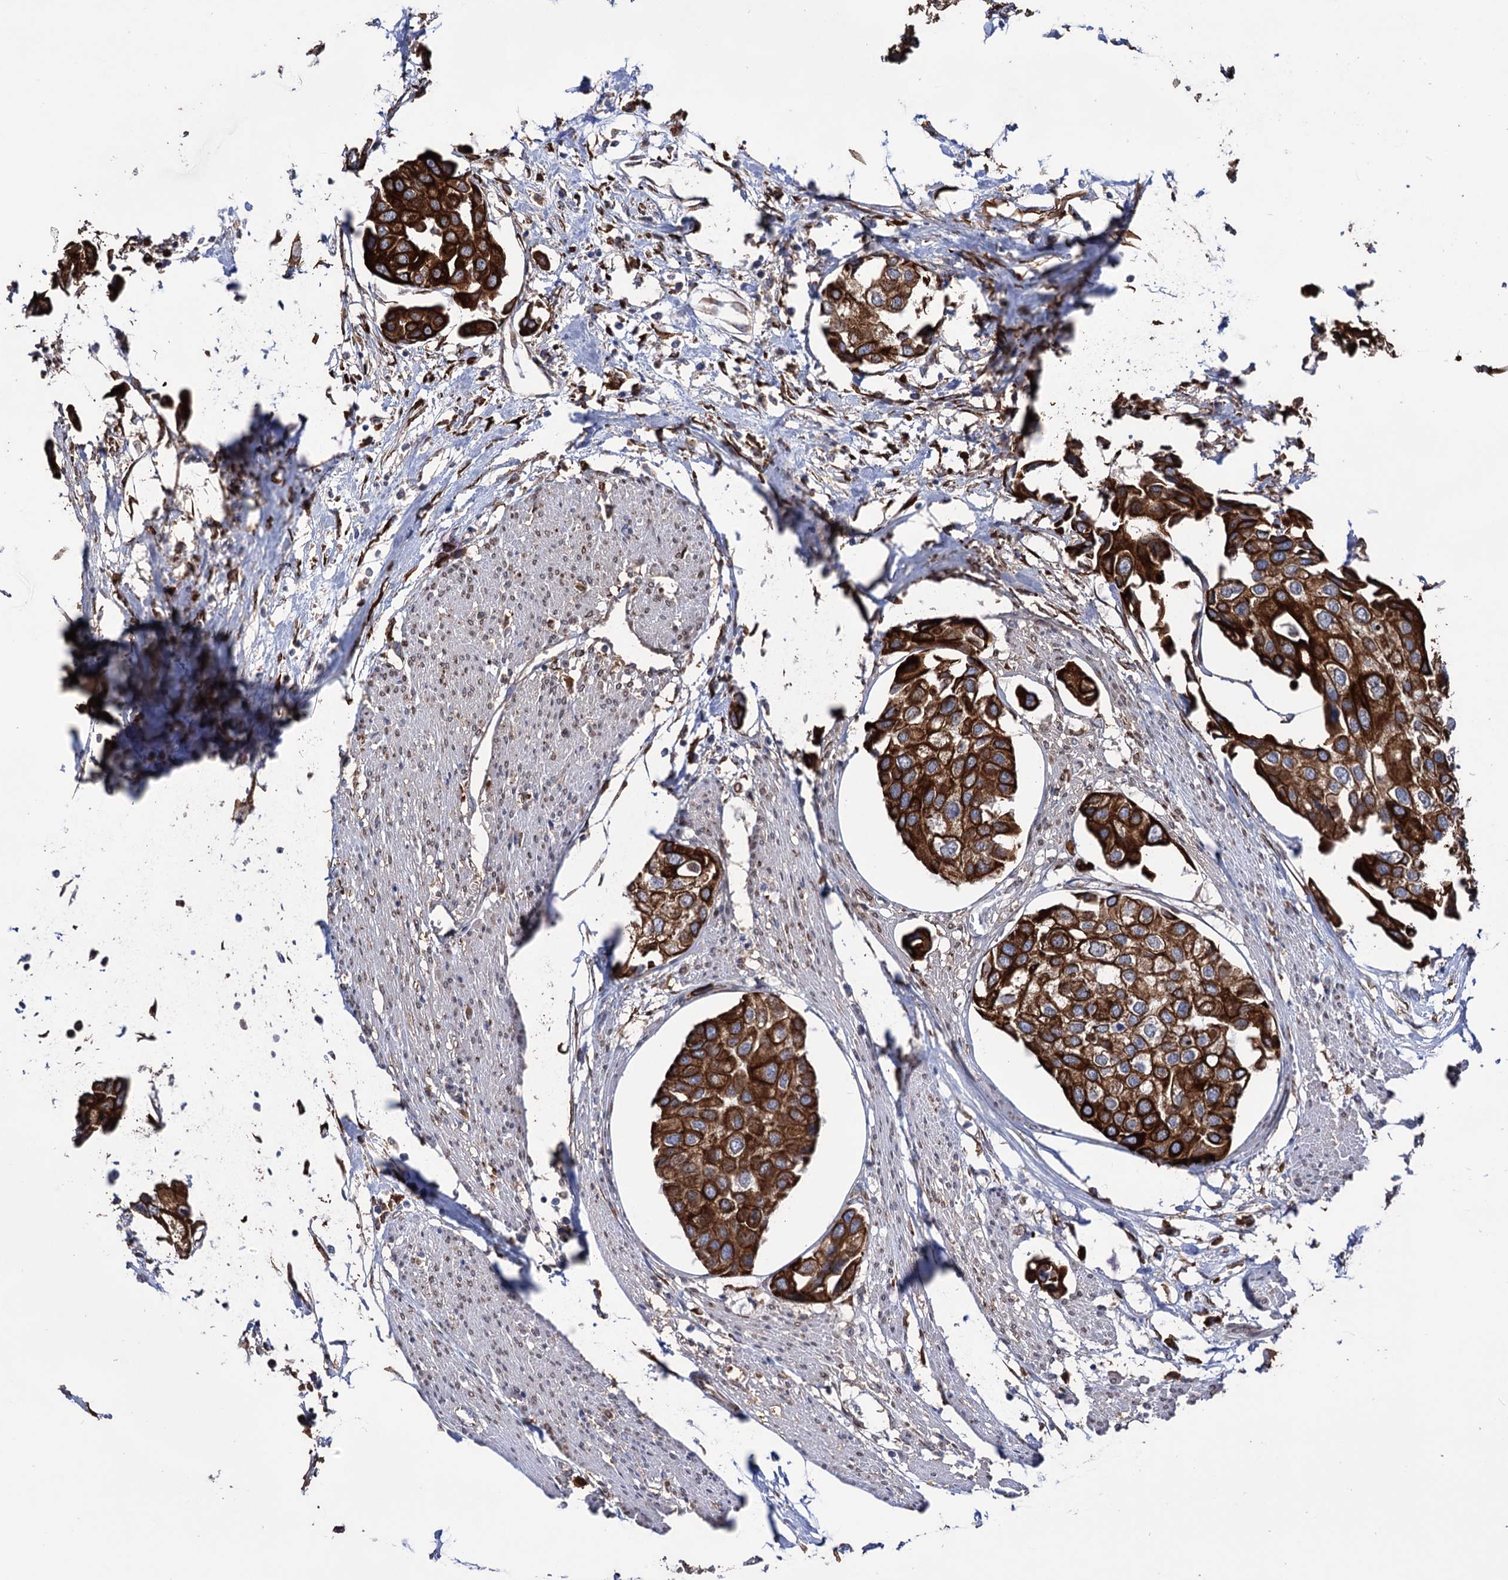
{"staining": {"intensity": "strong", "quantity": ">75%", "location": "cytoplasmic/membranous"}, "tissue": "urothelial cancer", "cell_type": "Tumor cells", "image_type": "cancer", "snomed": [{"axis": "morphology", "description": "Urothelial carcinoma, High grade"}, {"axis": "topography", "description": "Urinary bladder"}], "caption": "Immunohistochemistry (IHC) of high-grade urothelial carcinoma exhibits high levels of strong cytoplasmic/membranous positivity in about >75% of tumor cells.", "gene": "CDAN1", "patient": {"sex": "male", "age": 64}}